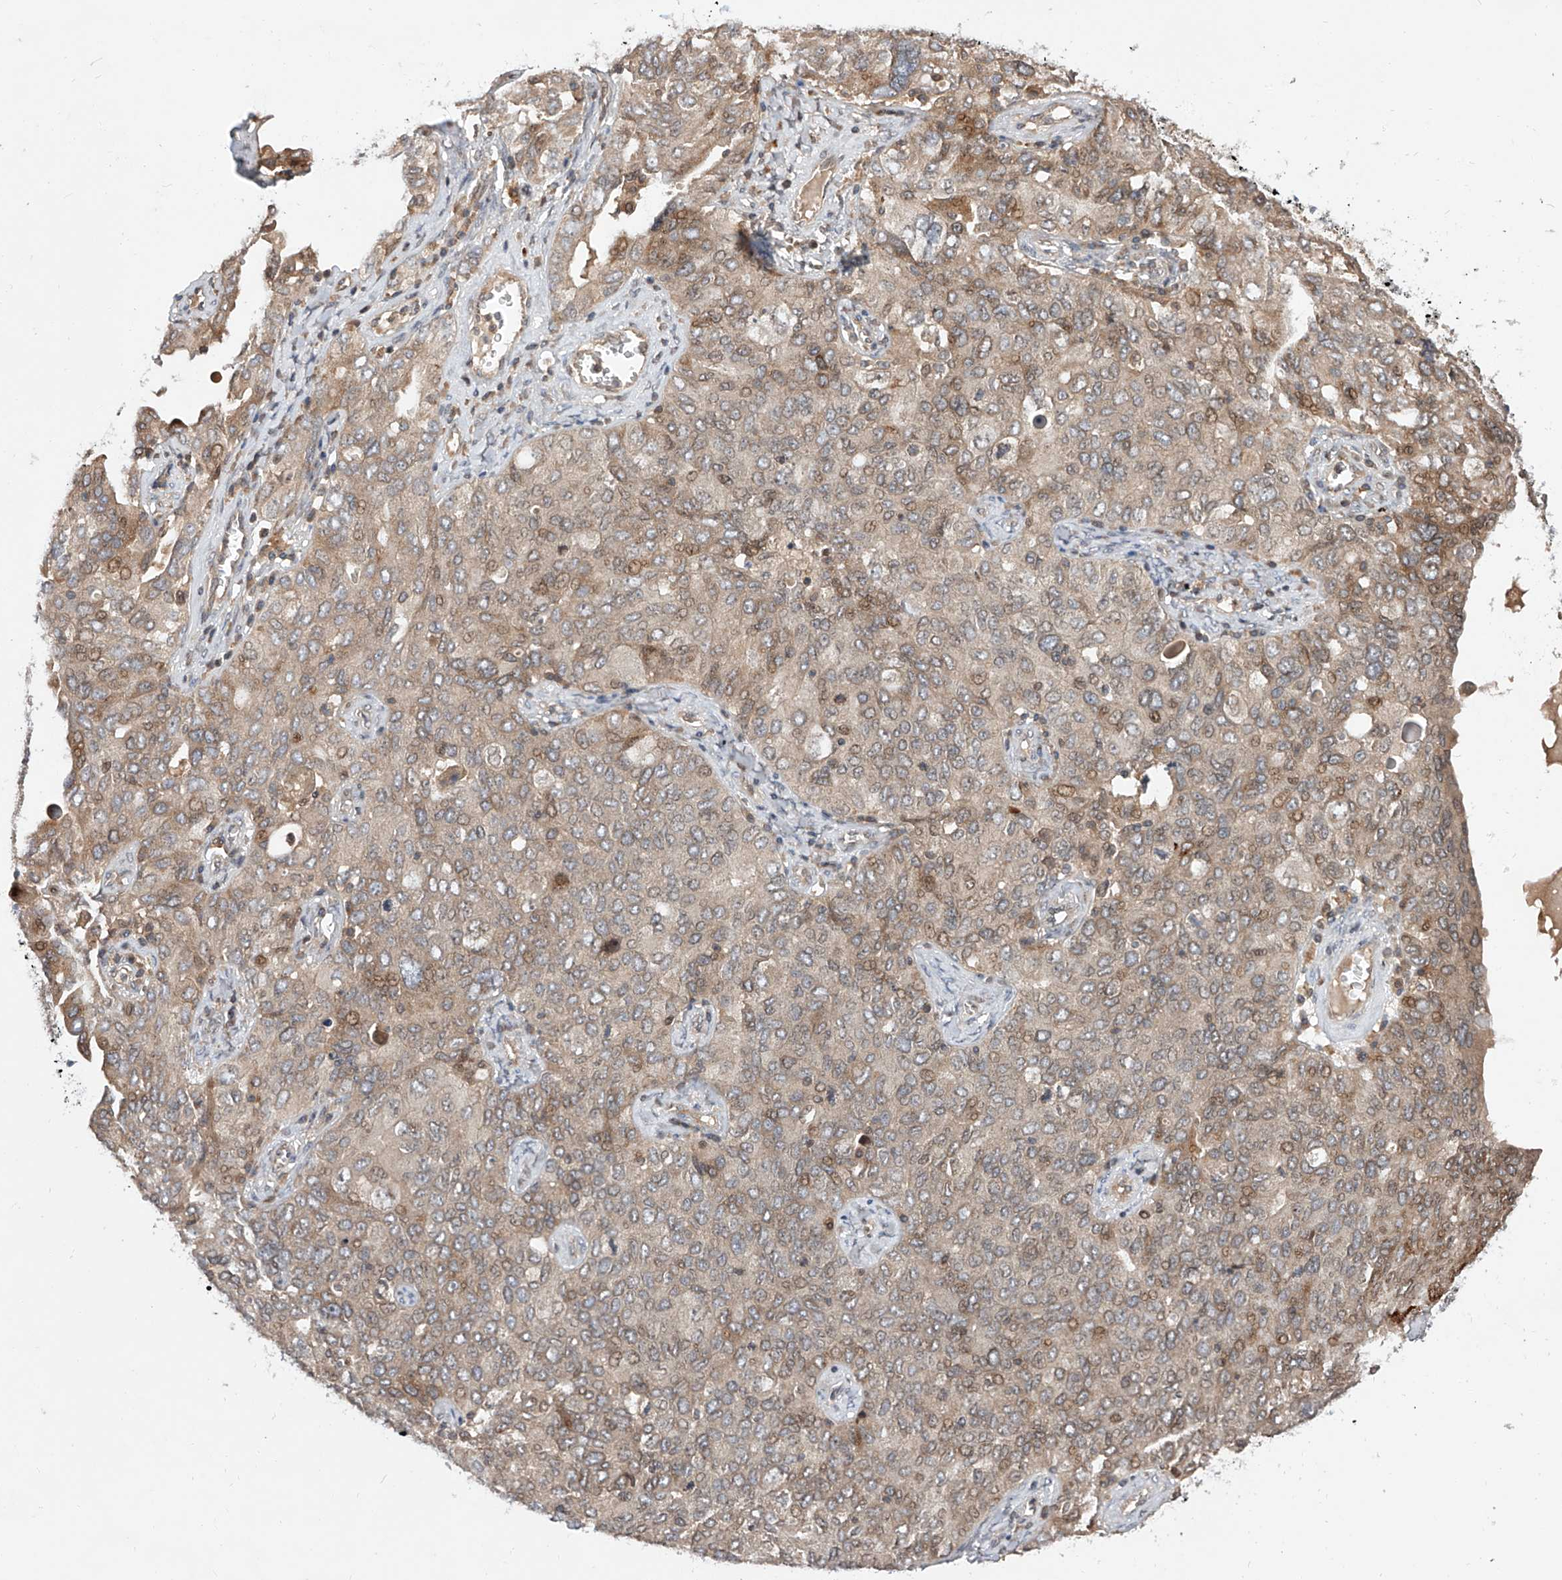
{"staining": {"intensity": "moderate", "quantity": ">75%", "location": "cytoplasmic/membranous,nuclear"}, "tissue": "ovarian cancer", "cell_type": "Tumor cells", "image_type": "cancer", "snomed": [{"axis": "morphology", "description": "Carcinoma, endometroid"}, {"axis": "topography", "description": "Ovary"}], "caption": "Protein staining reveals moderate cytoplasmic/membranous and nuclear staining in about >75% of tumor cells in ovarian cancer (endometroid carcinoma).", "gene": "DIRAS3", "patient": {"sex": "female", "age": 62}}